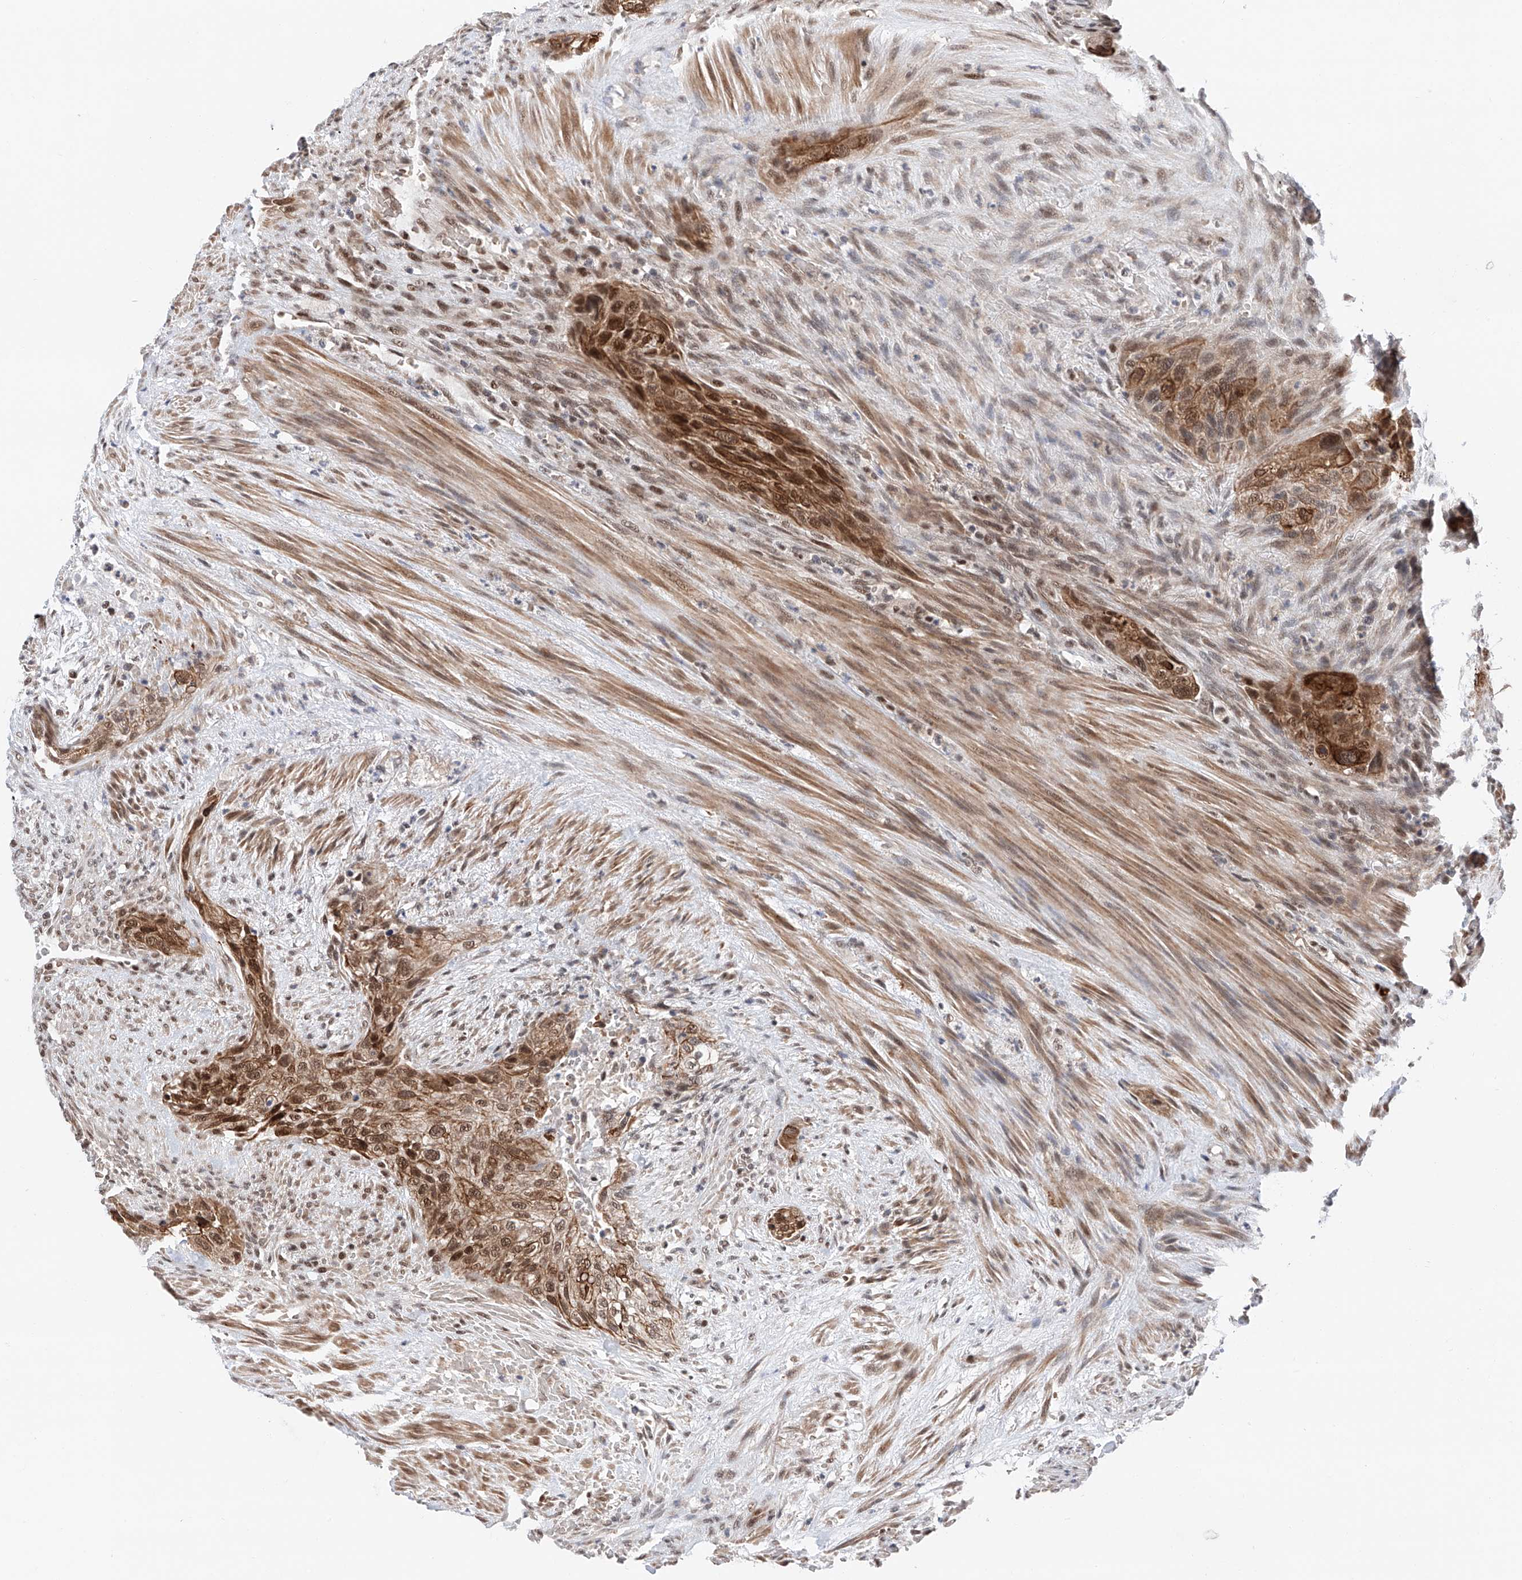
{"staining": {"intensity": "strong", "quantity": ">75%", "location": "cytoplasmic/membranous,nuclear"}, "tissue": "urothelial cancer", "cell_type": "Tumor cells", "image_type": "cancer", "snomed": [{"axis": "morphology", "description": "Urothelial carcinoma, High grade"}, {"axis": "topography", "description": "Urinary bladder"}], "caption": "Immunohistochemistry photomicrograph of neoplastic tissue: human urothelial carcinoma (high-grade) stained using immunohistochemistry reveals high levels of strong protein expression localized specifically in the cytoplasmic/membranous and nuclear of tumor cells, appearing as a cytoplasmic/membranous and nuclear brown color.", "gene": "SNRNP200", "patient": {"sex": "male", "age": 35}}